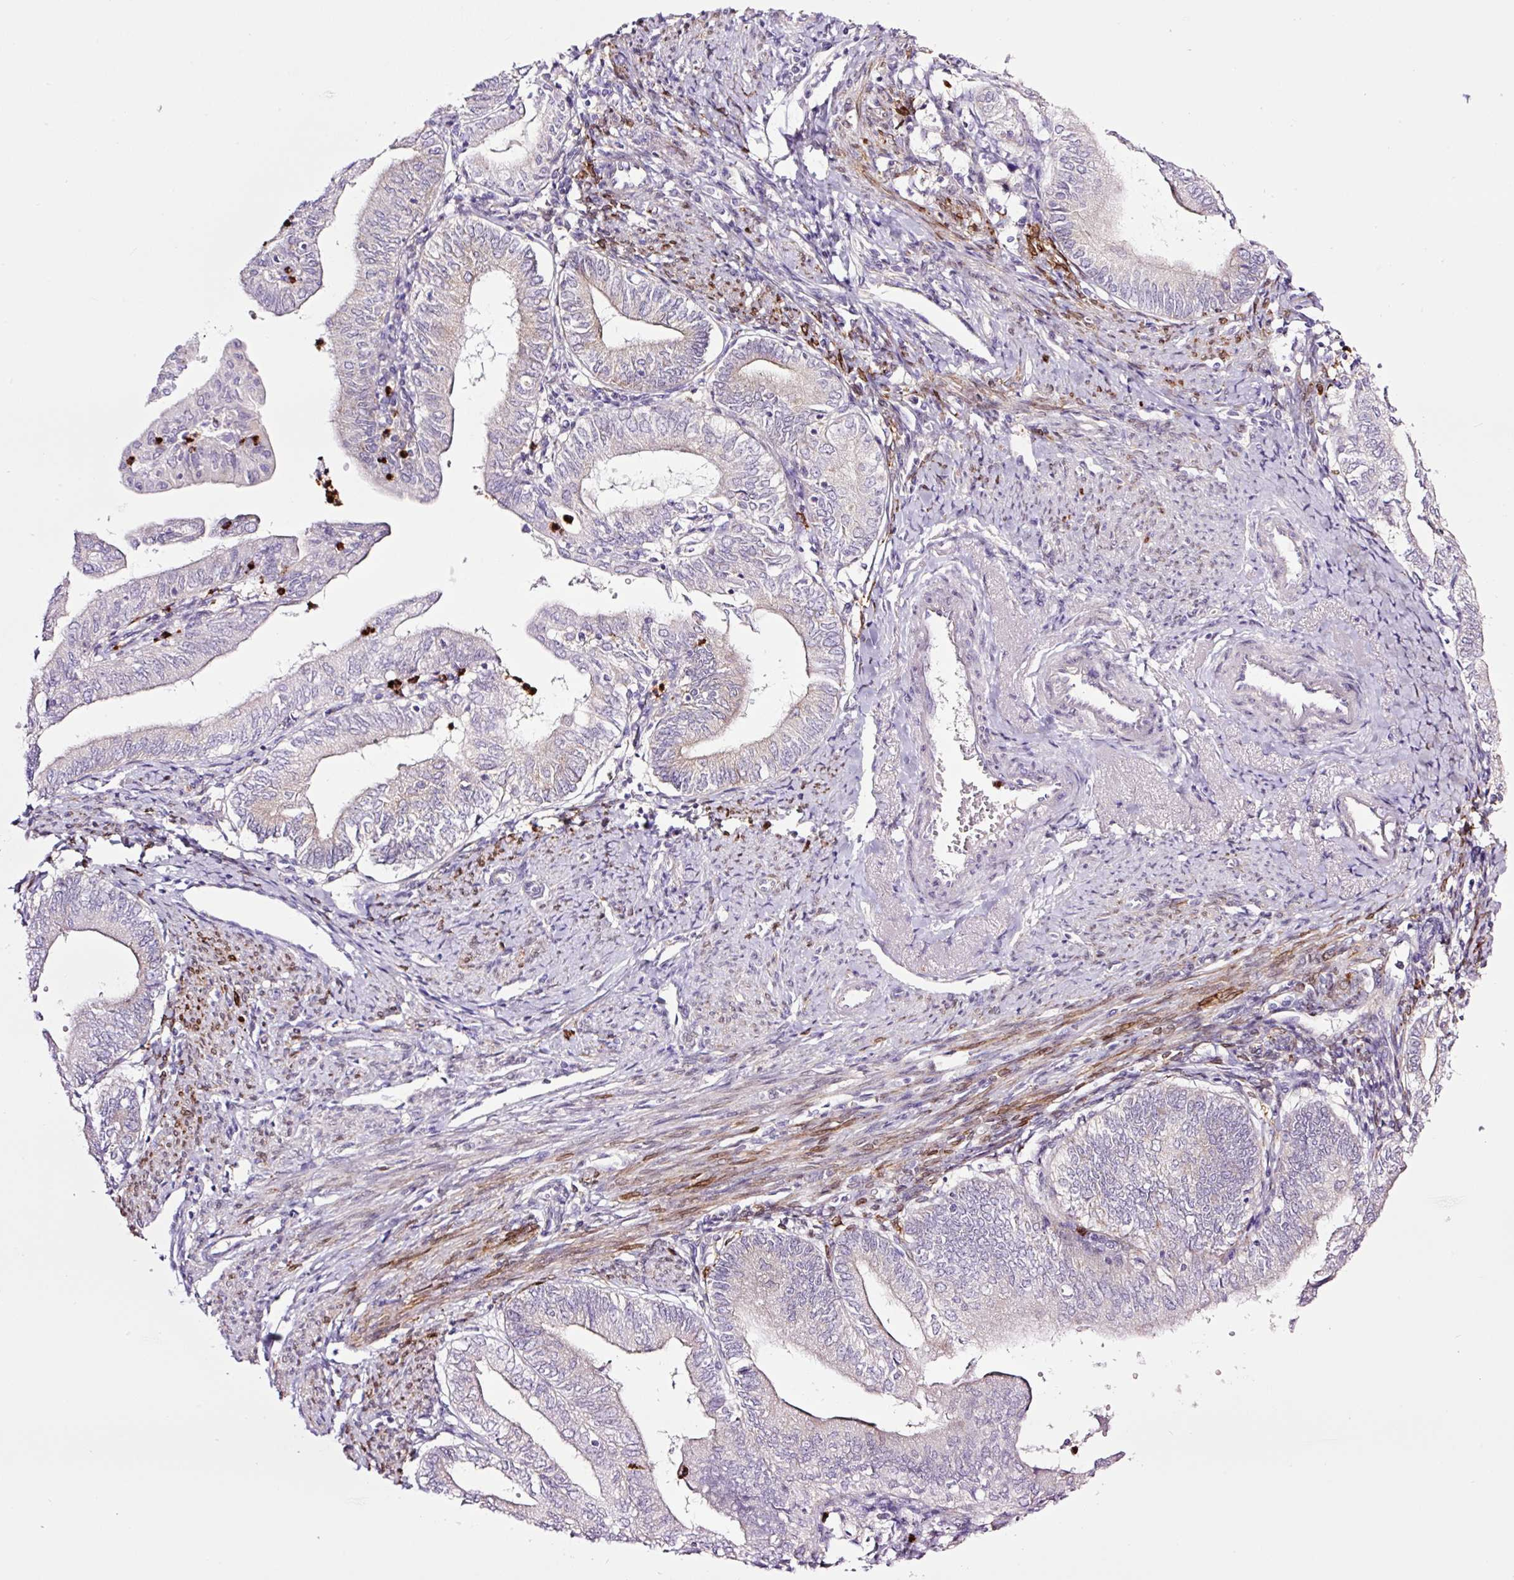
{"staining": {"intensity": "negative", "quantity": "none", "location": "none"}, "tissue": "endometrial cancer", "cell_type": "Tumor cells", "image_type": "cancer", "snomed": [{"axis": "morphology", "description": "Adenocarcinoma, NOS"}, {"axis": "topography", "description": "Endometrium"}], "caption": "DAB (3,3'-diaminobenzidine) immunohistochemical staining of human endometrial cancer (adenocarcinoma) shows no significant staining in tumor cells. (DAB immunohistochemistry with hematoxylin counter stain).", "gene": "SH2D6", "patient": {"sex": "female", "age": 66}}